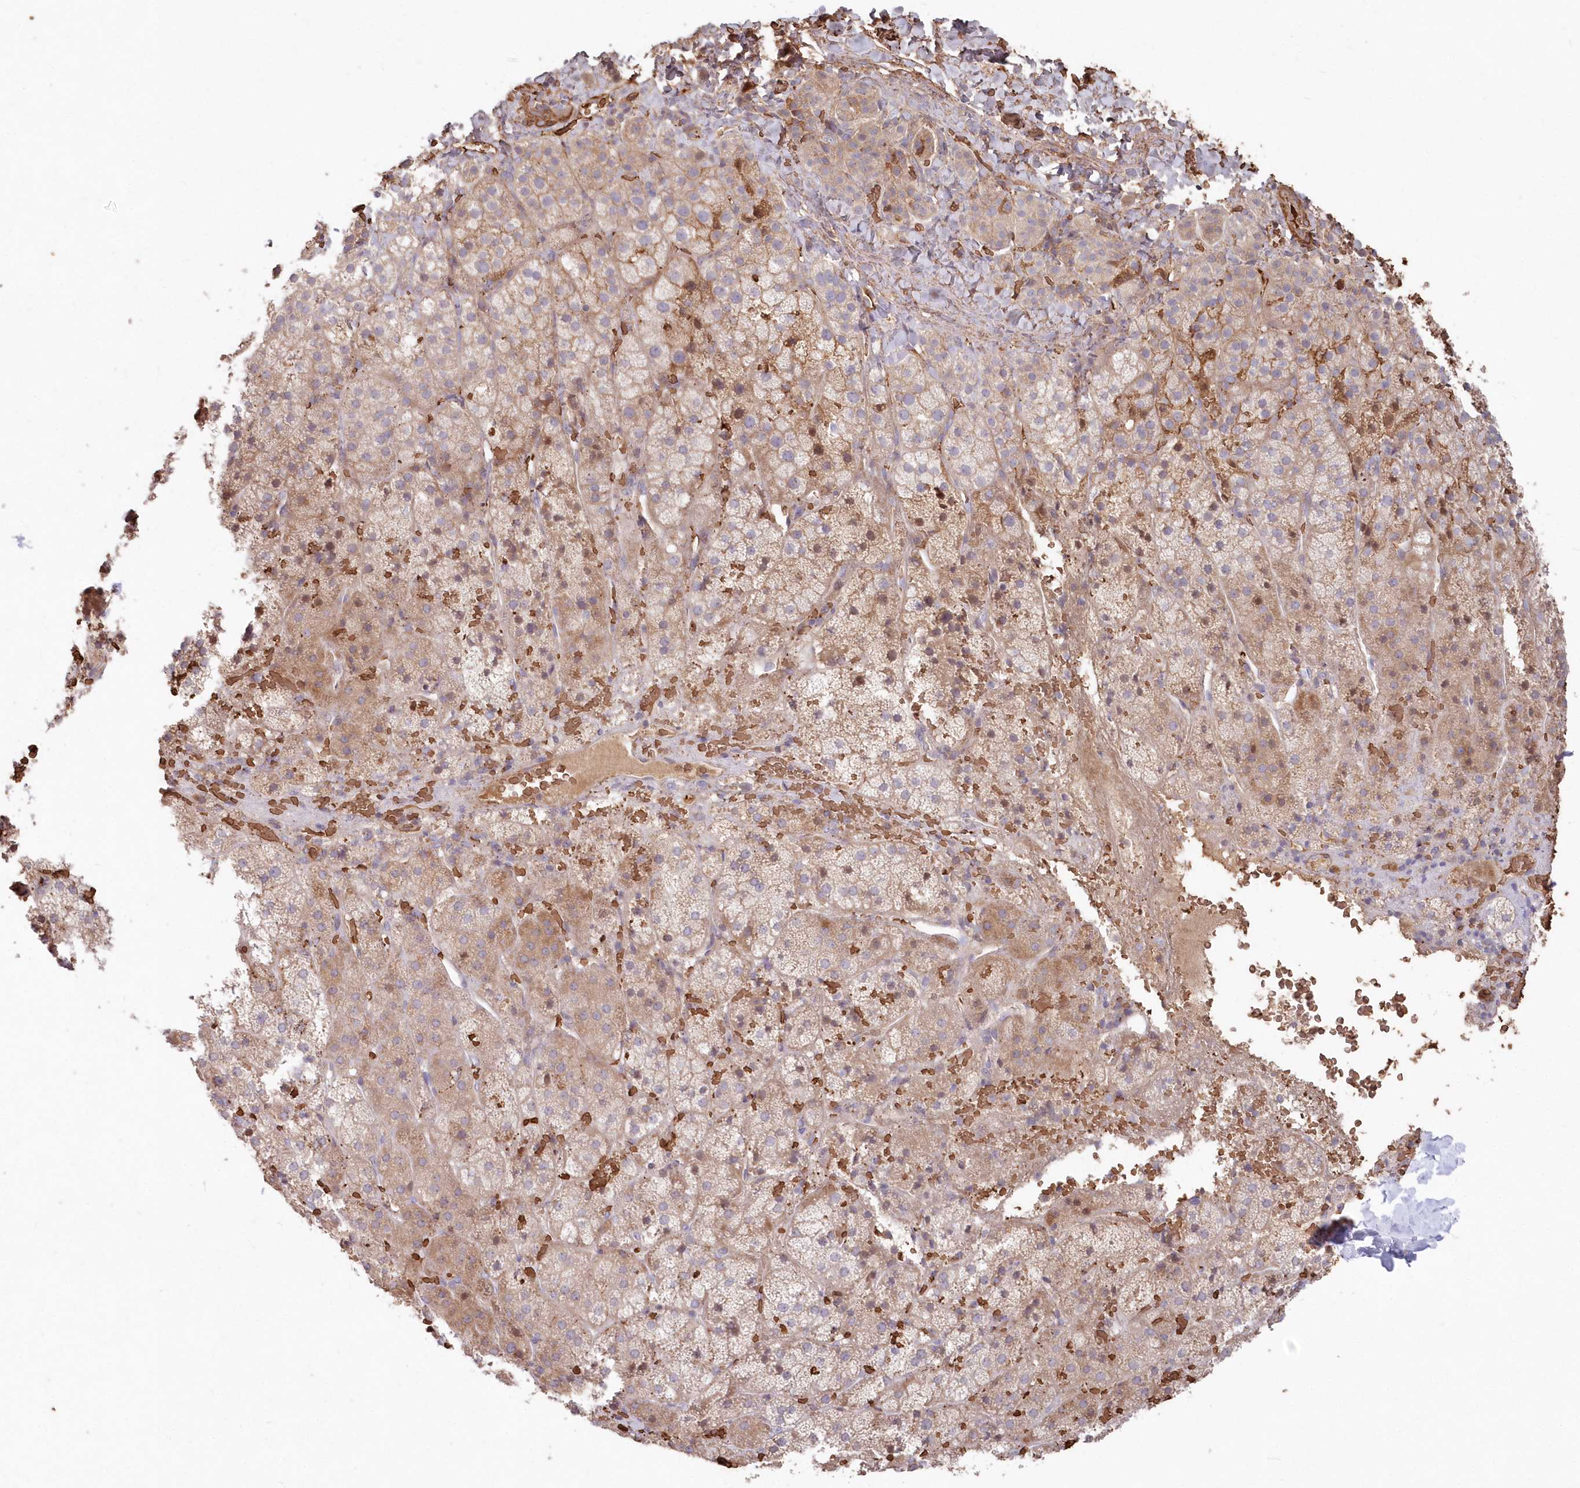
{"staining": {"intensity": "weak", "quantity": "25%-75%", "location": "cytoplasmic/membranous"}, "tissue": "adrenal gland", "cell_type": "Glandular cells", "image_type": "normal", "snomed": [{"axis": "morphology", "description": "Normal tissue, NOS"}, {"axis": "topography", "description": "Adrenal gland"}], "caption": "The histopathology image exhibits staining of benign adrenal gland, revealing weak cytoplasmic/membranous protein expression (brown color) within glandular cells. (IHC, brightfield microscopy, high magnification).", "gene": "SERINC1", "patient": {"sex": "female", "age": 44}}